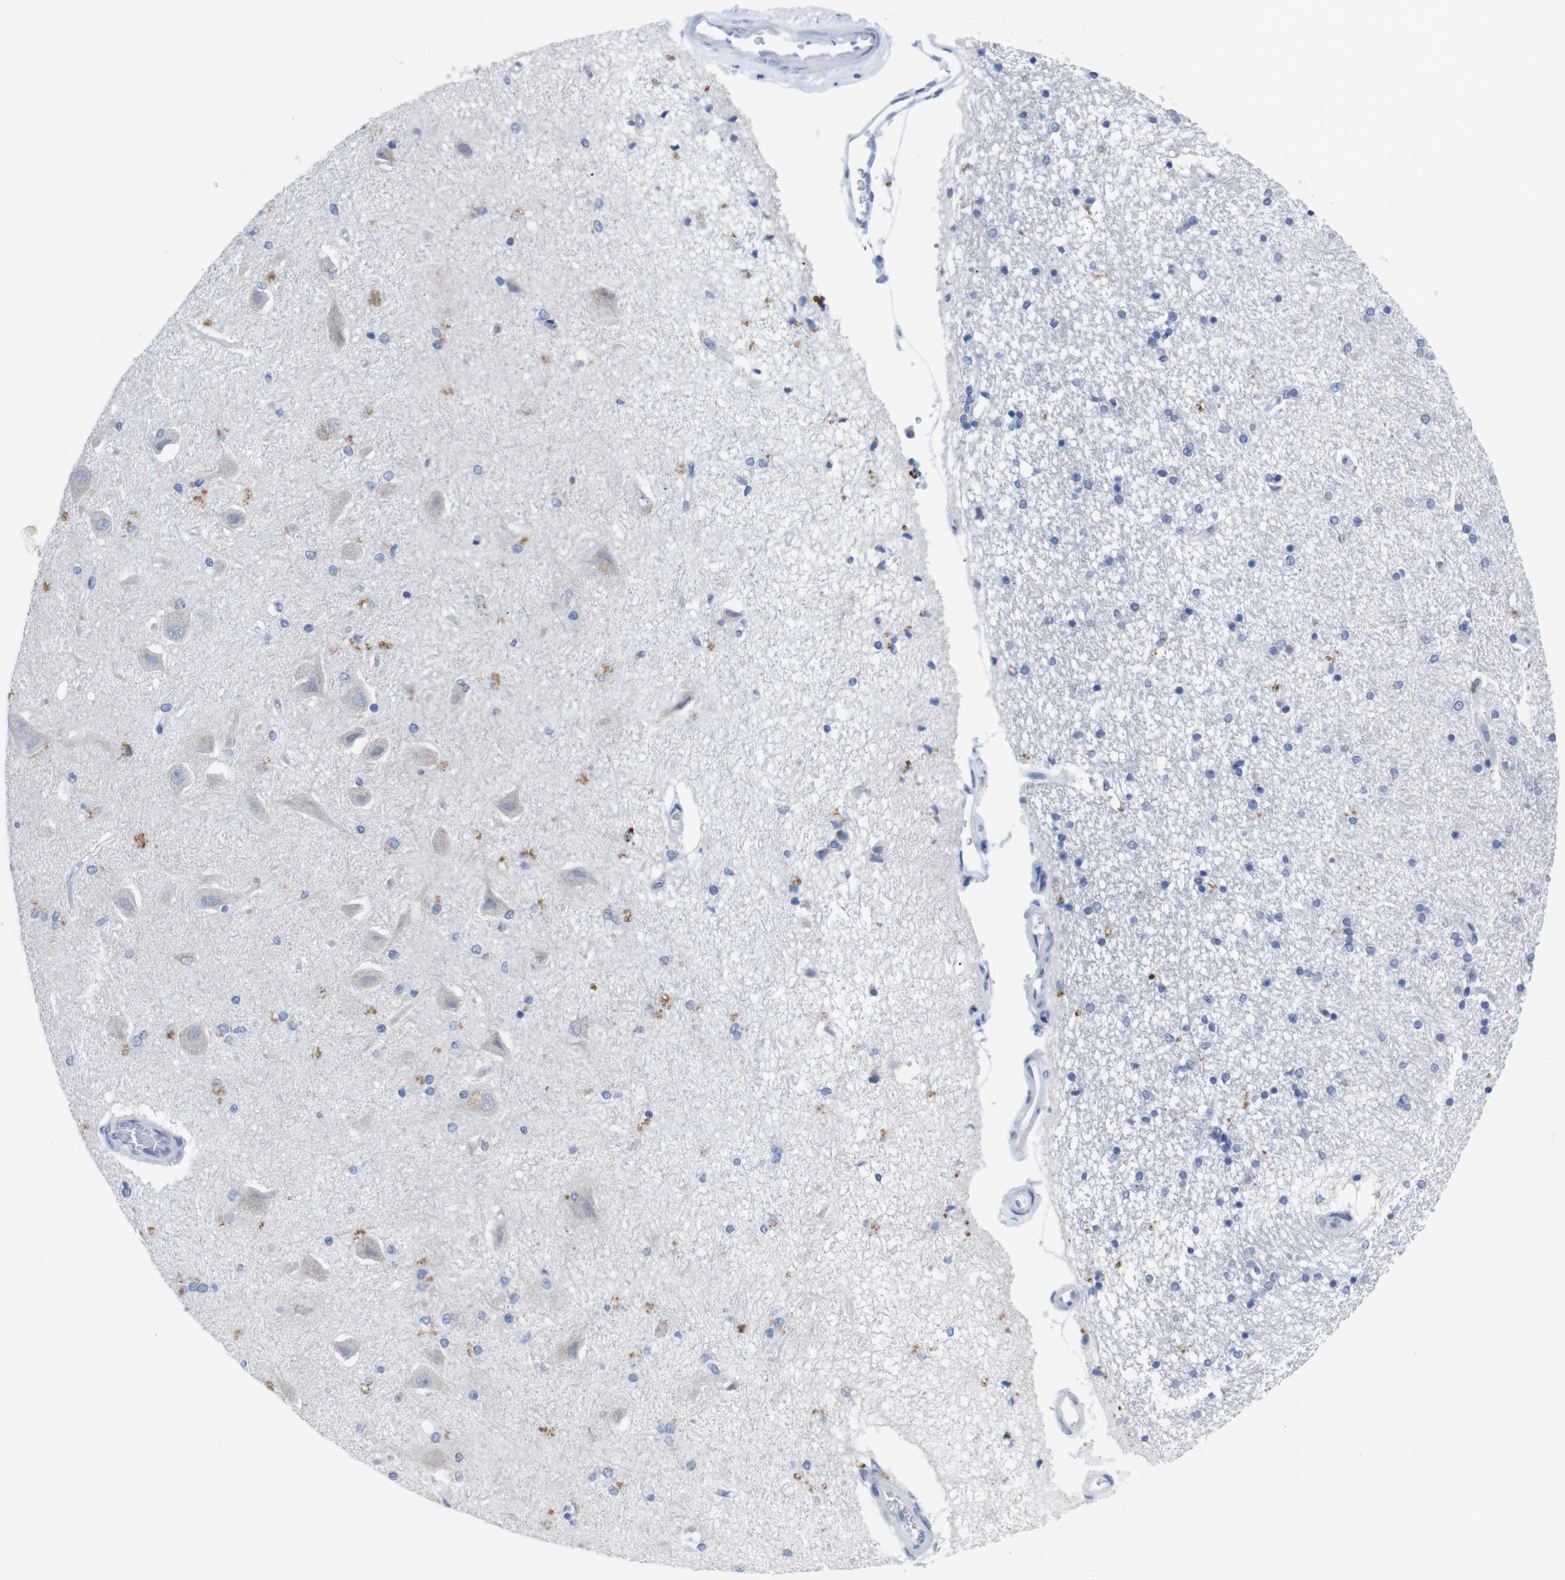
{"staining": {"intensity": "negative", "quantity": "none", "location": "none"}, "tissue": "hippocampus", "cell_type": "Glial cells", "image_type": "normal", "snomed": [{"axis": "morphology", "description": "Normal tissue, NOS"}, {"axis": "topography", "description": "Hippocampus"}], "caption": "Photomicrograph shows no protein positivity in glial cells of unremarkable hippocampus. Nuclei are stained in blue.", "gene": "IRF4", "patient": {"sex": "female", "age": 54}}